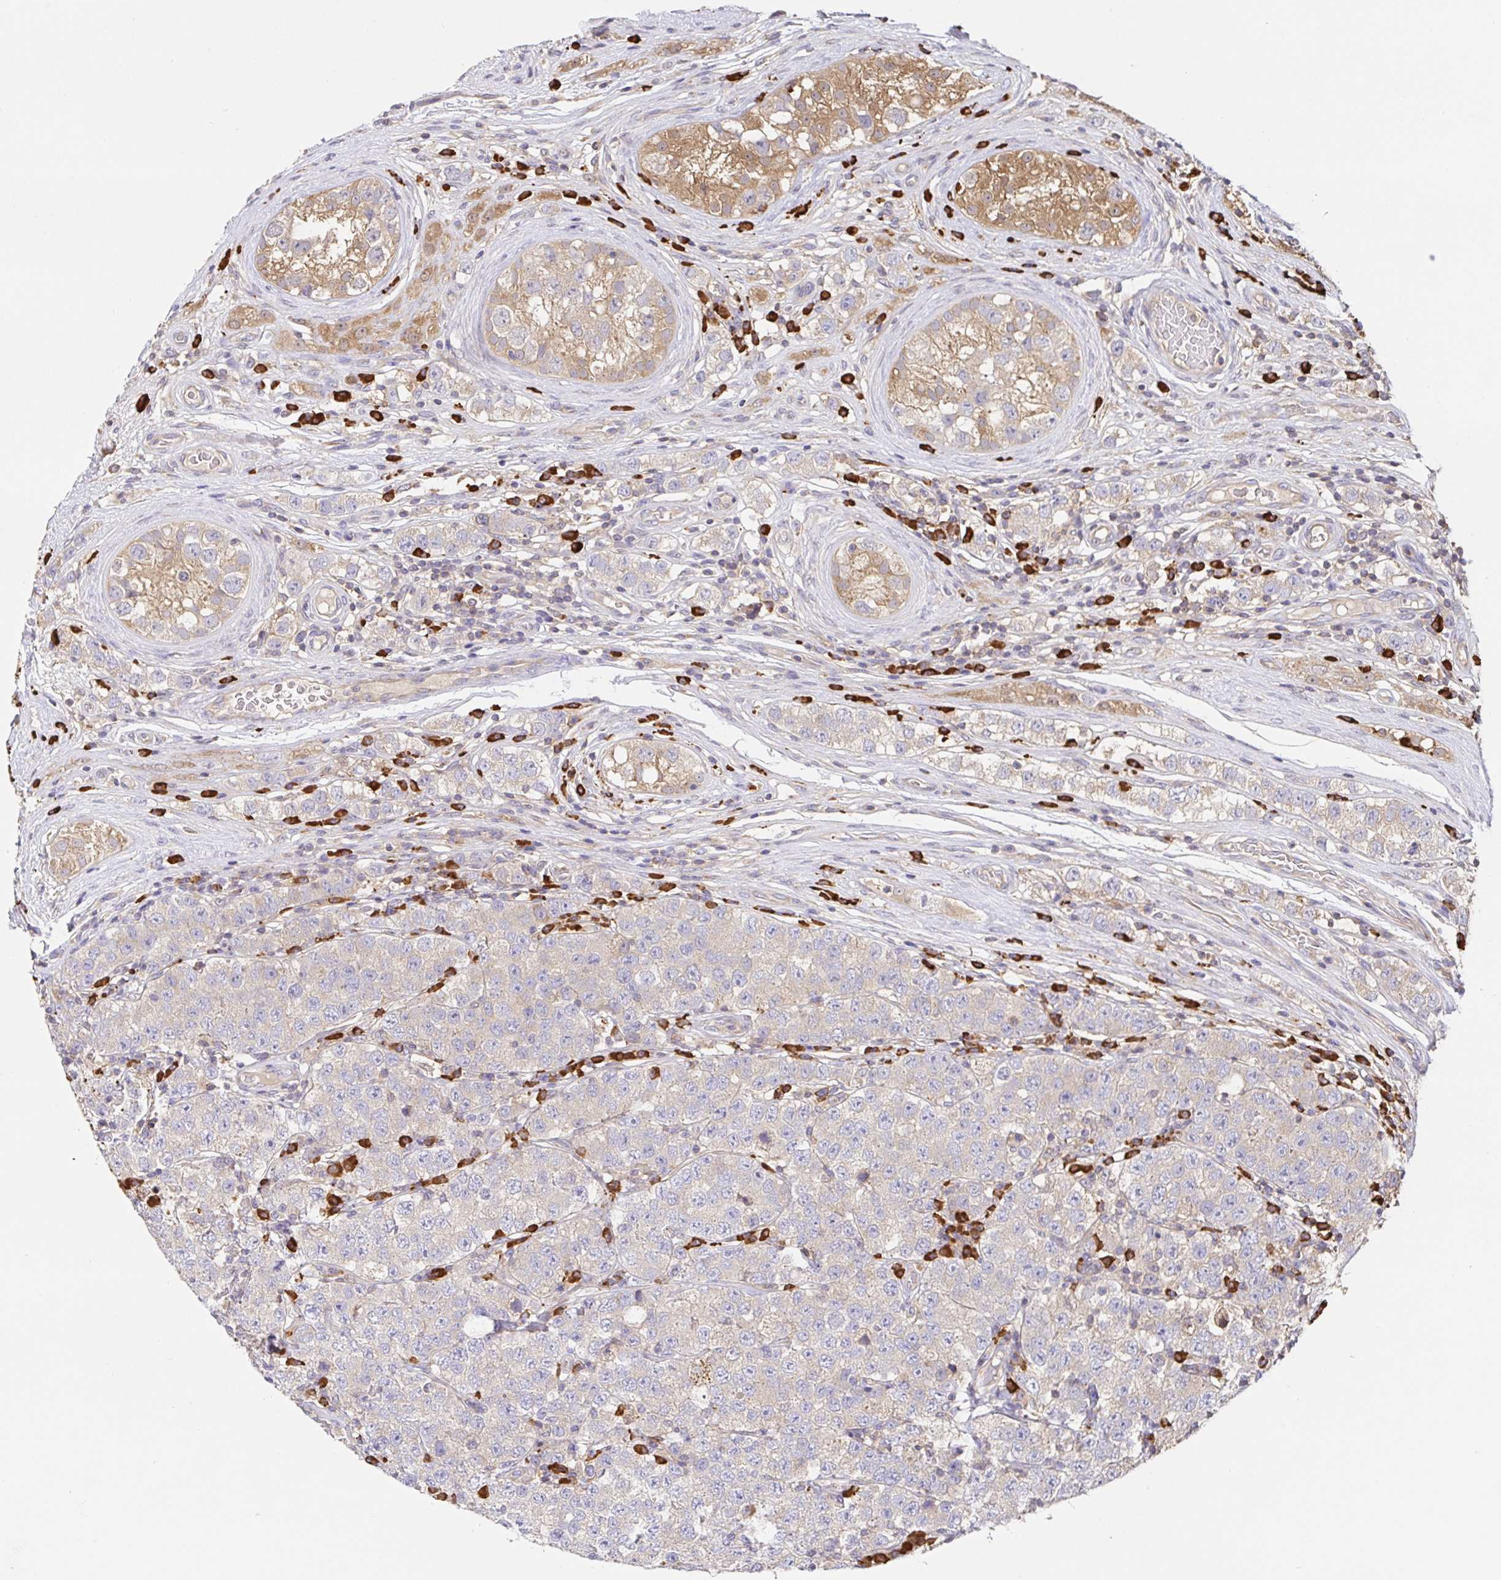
{"staining": {"intensity": "negative", "quantity": "none", "location": "none"}, "tissue": "testis cancer", "cell_type": "Tumor cells", "image_type": "cancer", "snomed": [{"axis": "morphology", "description": "Seminoma, NOS"}, {"axis": "topography", "description": "Testis"}], "caption": "Human seminoma (testis) stained for a protein using IHC shows no expression in tumor cells.", "gene": "HAGH", "patient": {"sex": "male", "age": 34}}